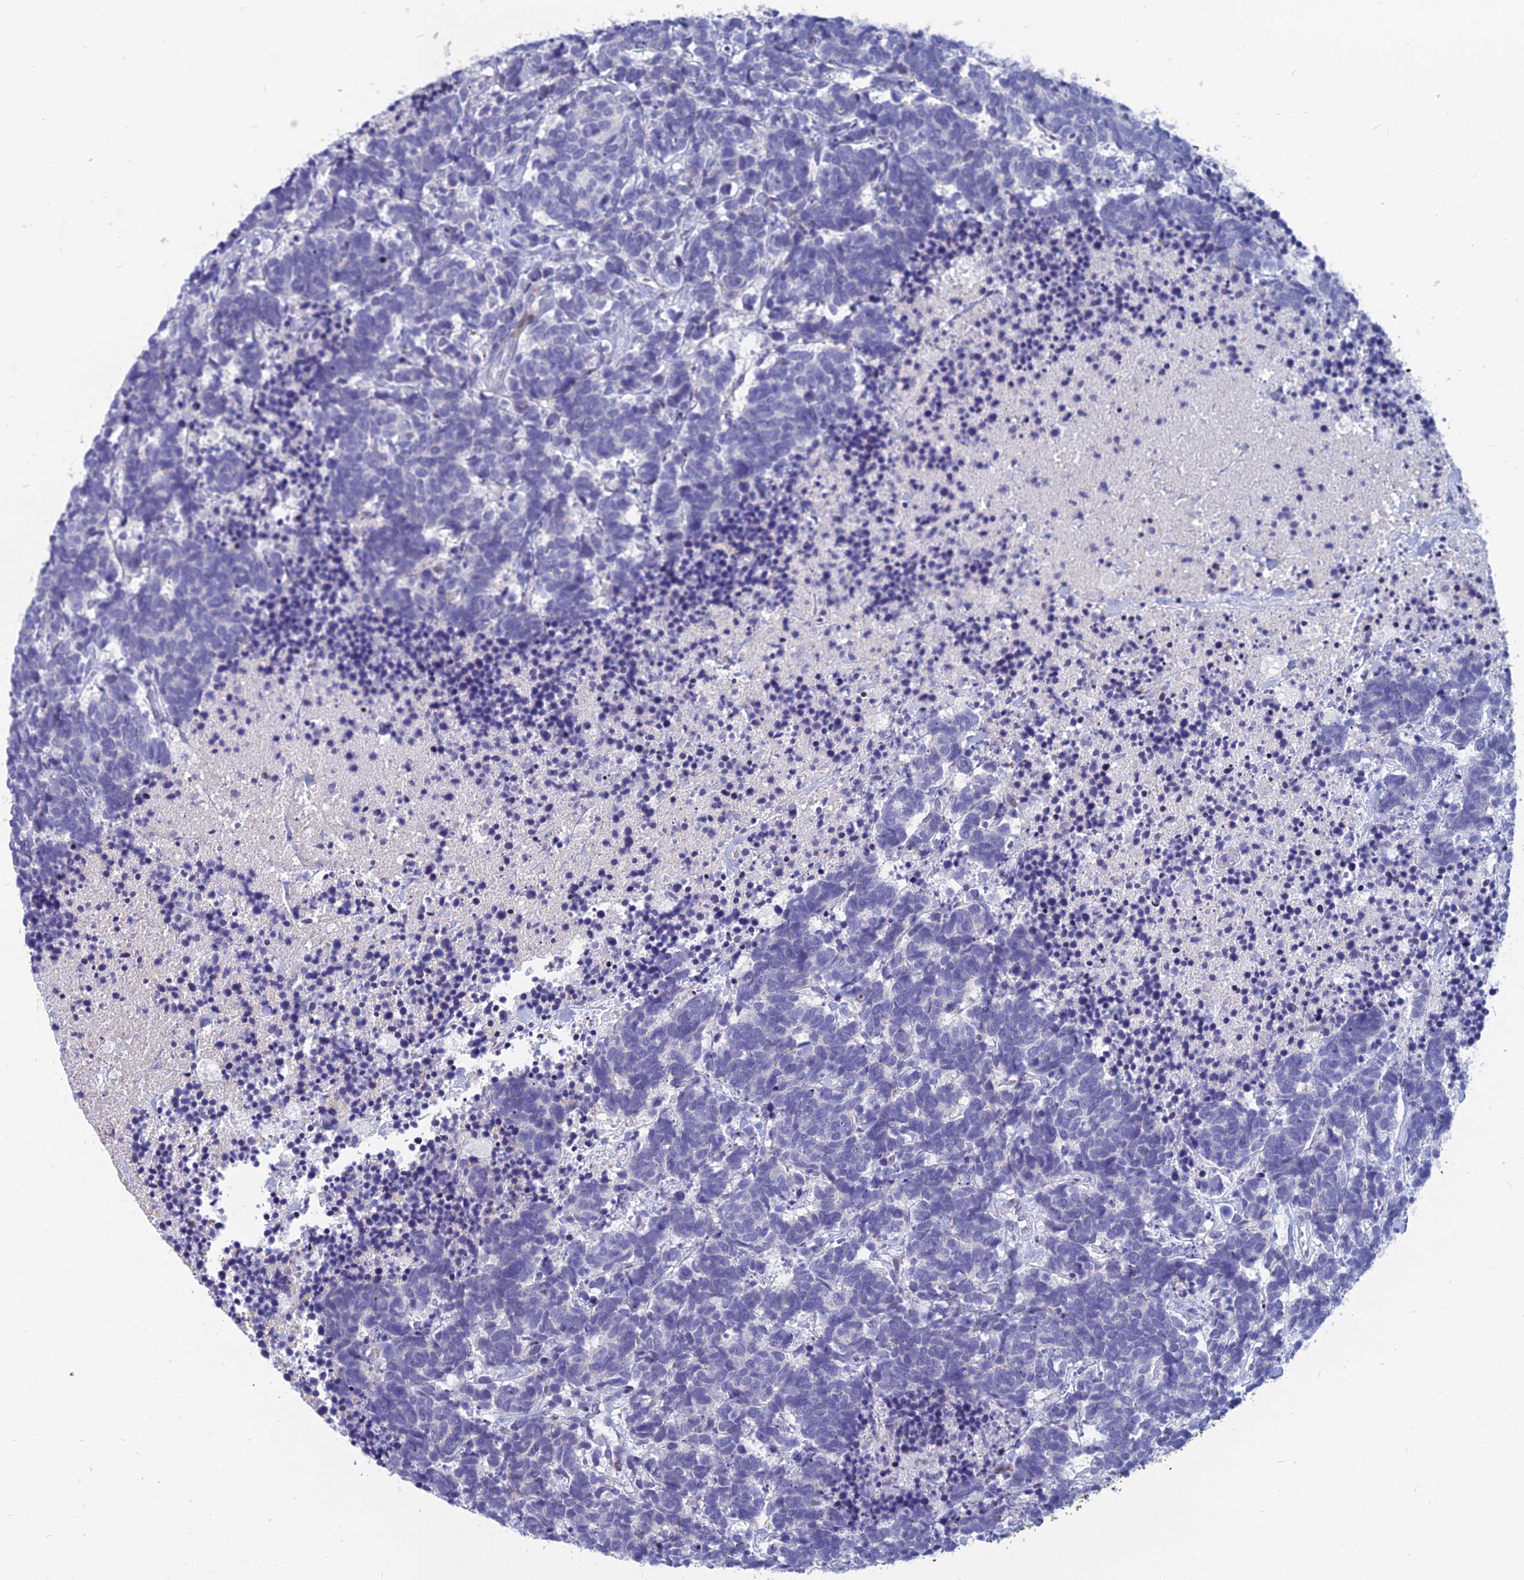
{"staining": {"intensity": "negative", "quantity": "none", "location": "none"}, "tissue": "carcinoid", "cell_type": "Tumor cells", "image_type": "cancer", "snomed": [{"axis": "morphology", "description": "Carcinoma, NOS"}, {"axis": "morphology", "description": "Carcinoid, malignant, NOS"}, {"axis": "topography", "description": "Prostate"}], "caption": "Tumor cells are negative for brown protein staining in carcinoma. (DAB immunohistochemistry (IHC) with hematoxylin counter stain).", "gene": "MYBPC2", "patient": {"sex": "male", "age": 57}}